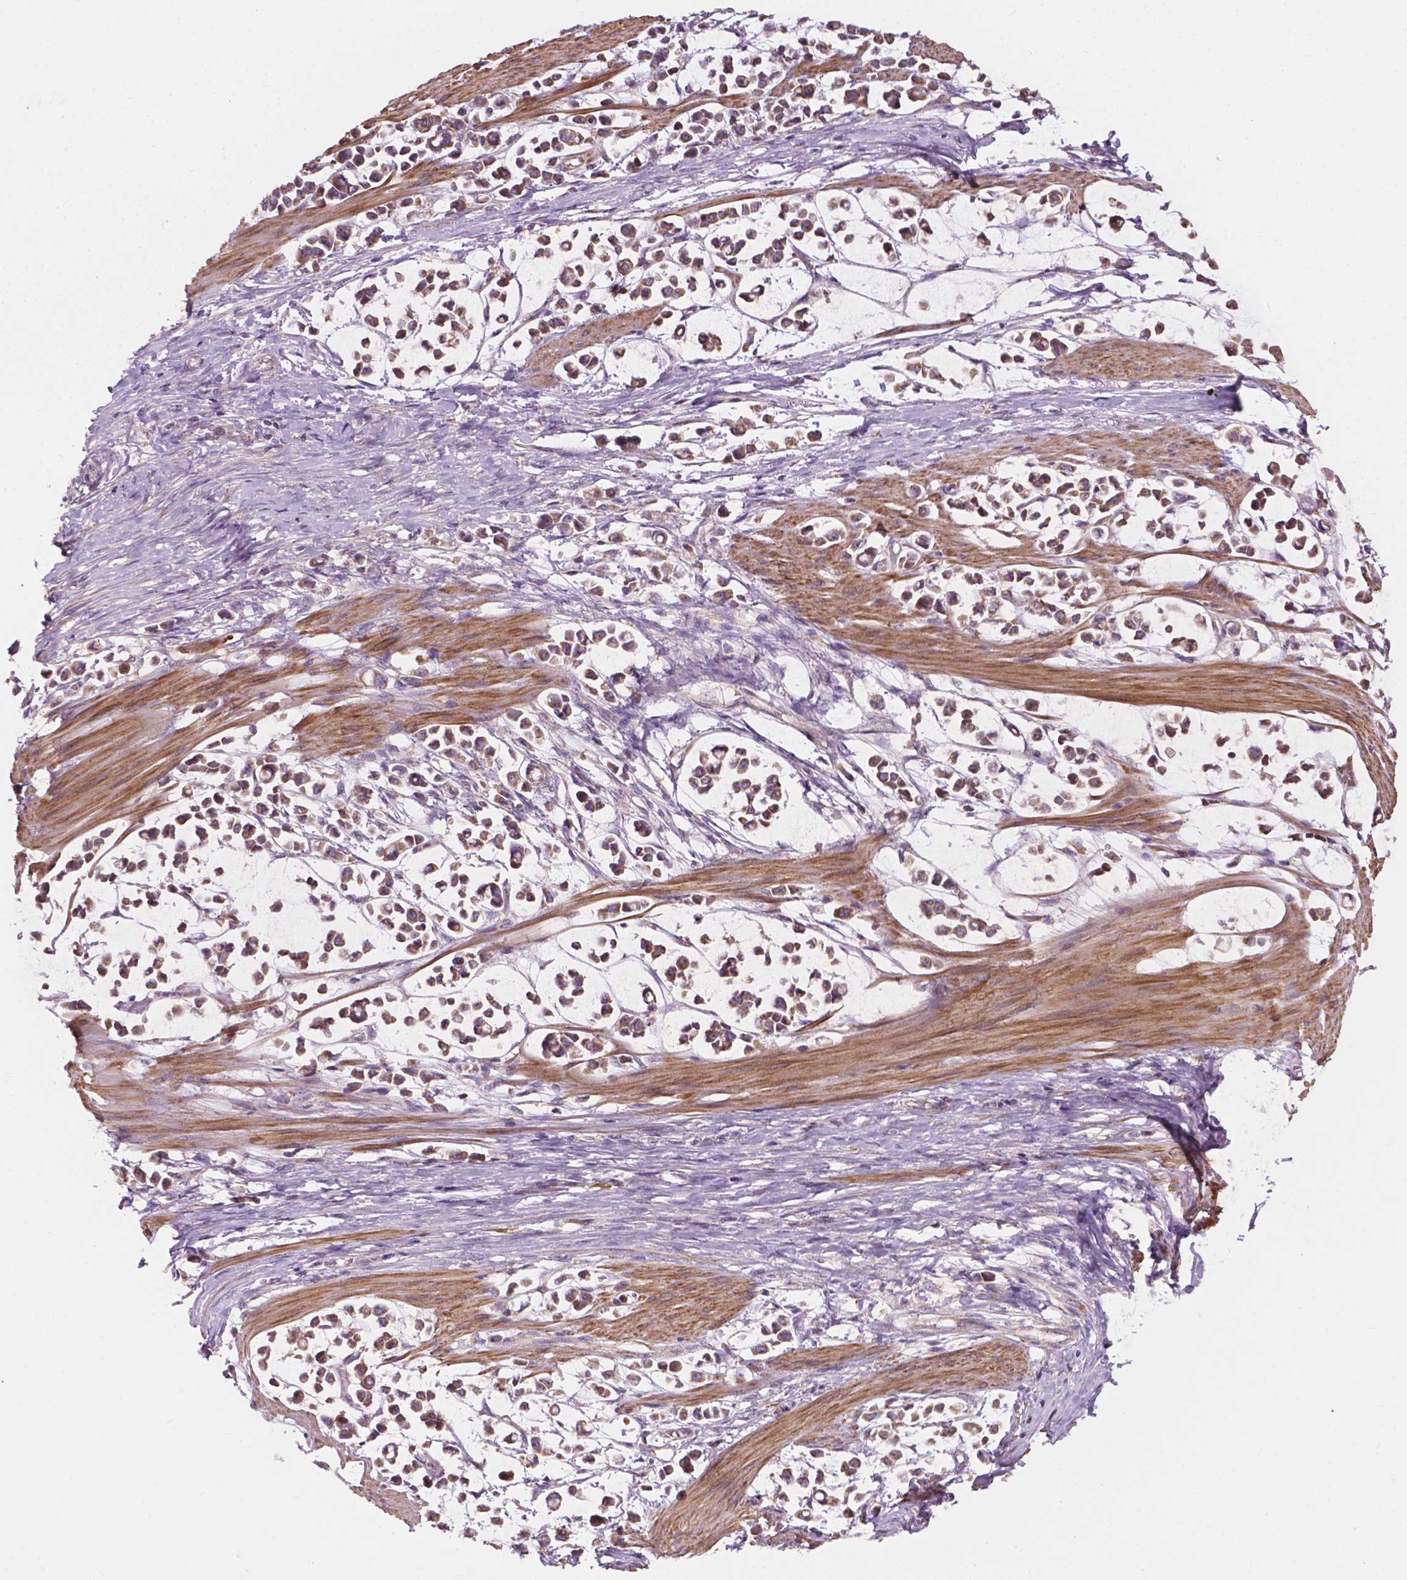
{"staining": {"intensity": "moderate", "quantity": ">75%", "location": "cytoplasmic/membranous"}, "tissue": "stomach cancer", "cell_type": "Tumor cells", "image_type": "cancer", "snomed": [{"axis": "morphology", "description": "Adenocarcinoma, NOS"}, {"axis": "topography", "description": "Stomach"}], "caption": "There is medium levels of moderate cytoplasmic/membranous expression in tumor cells of stomach adenocarcinoma, as demonstrated by immunohistochemical staining (brown color).", "gene": "NDUFA10", "patient": {"sex": "male", "age": 82}}